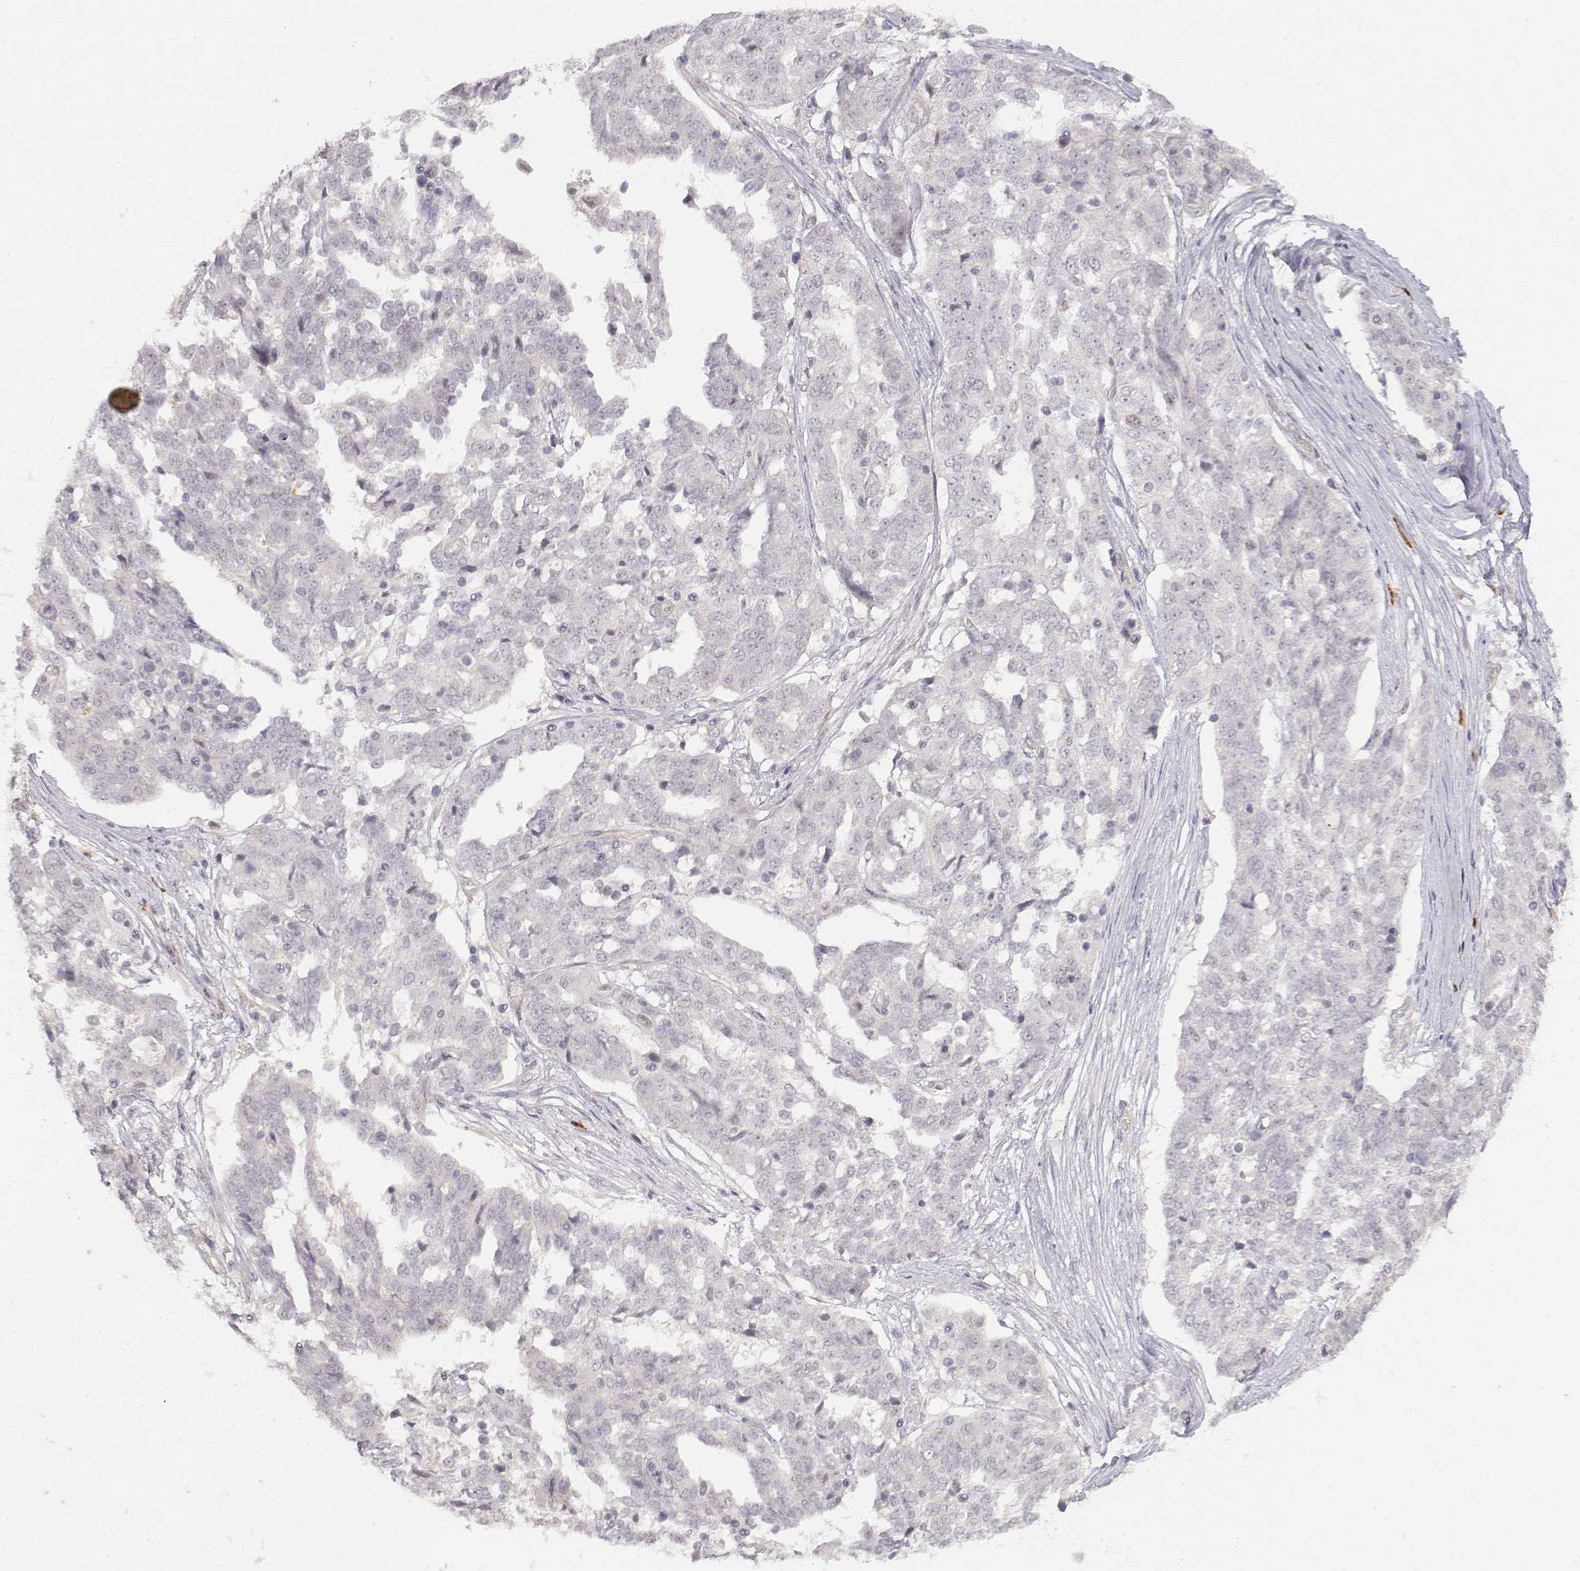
{"staining": {"intensity": "negative", "quantity": "none", "location": "none"}, "tissue": "ovarian cancer", "cell_type": "Tumor cells", "image_type": "cancer", "snomed": [{"axis": "morphology", "description": "Cystadenocarcinoma, serous, NOS"}, {"axis": "topography", "description": "Ovary"}], "caption": "Immunohistochemistry (IHC) photomicrograph of neoplastic tissue: human ovarian cancer (serous cystadenocarcinoma) stained with DAB displays no significant protein staining in tumor cells.", "gene": "EAF2", "patient": {"sex": "female", "age": 67}}